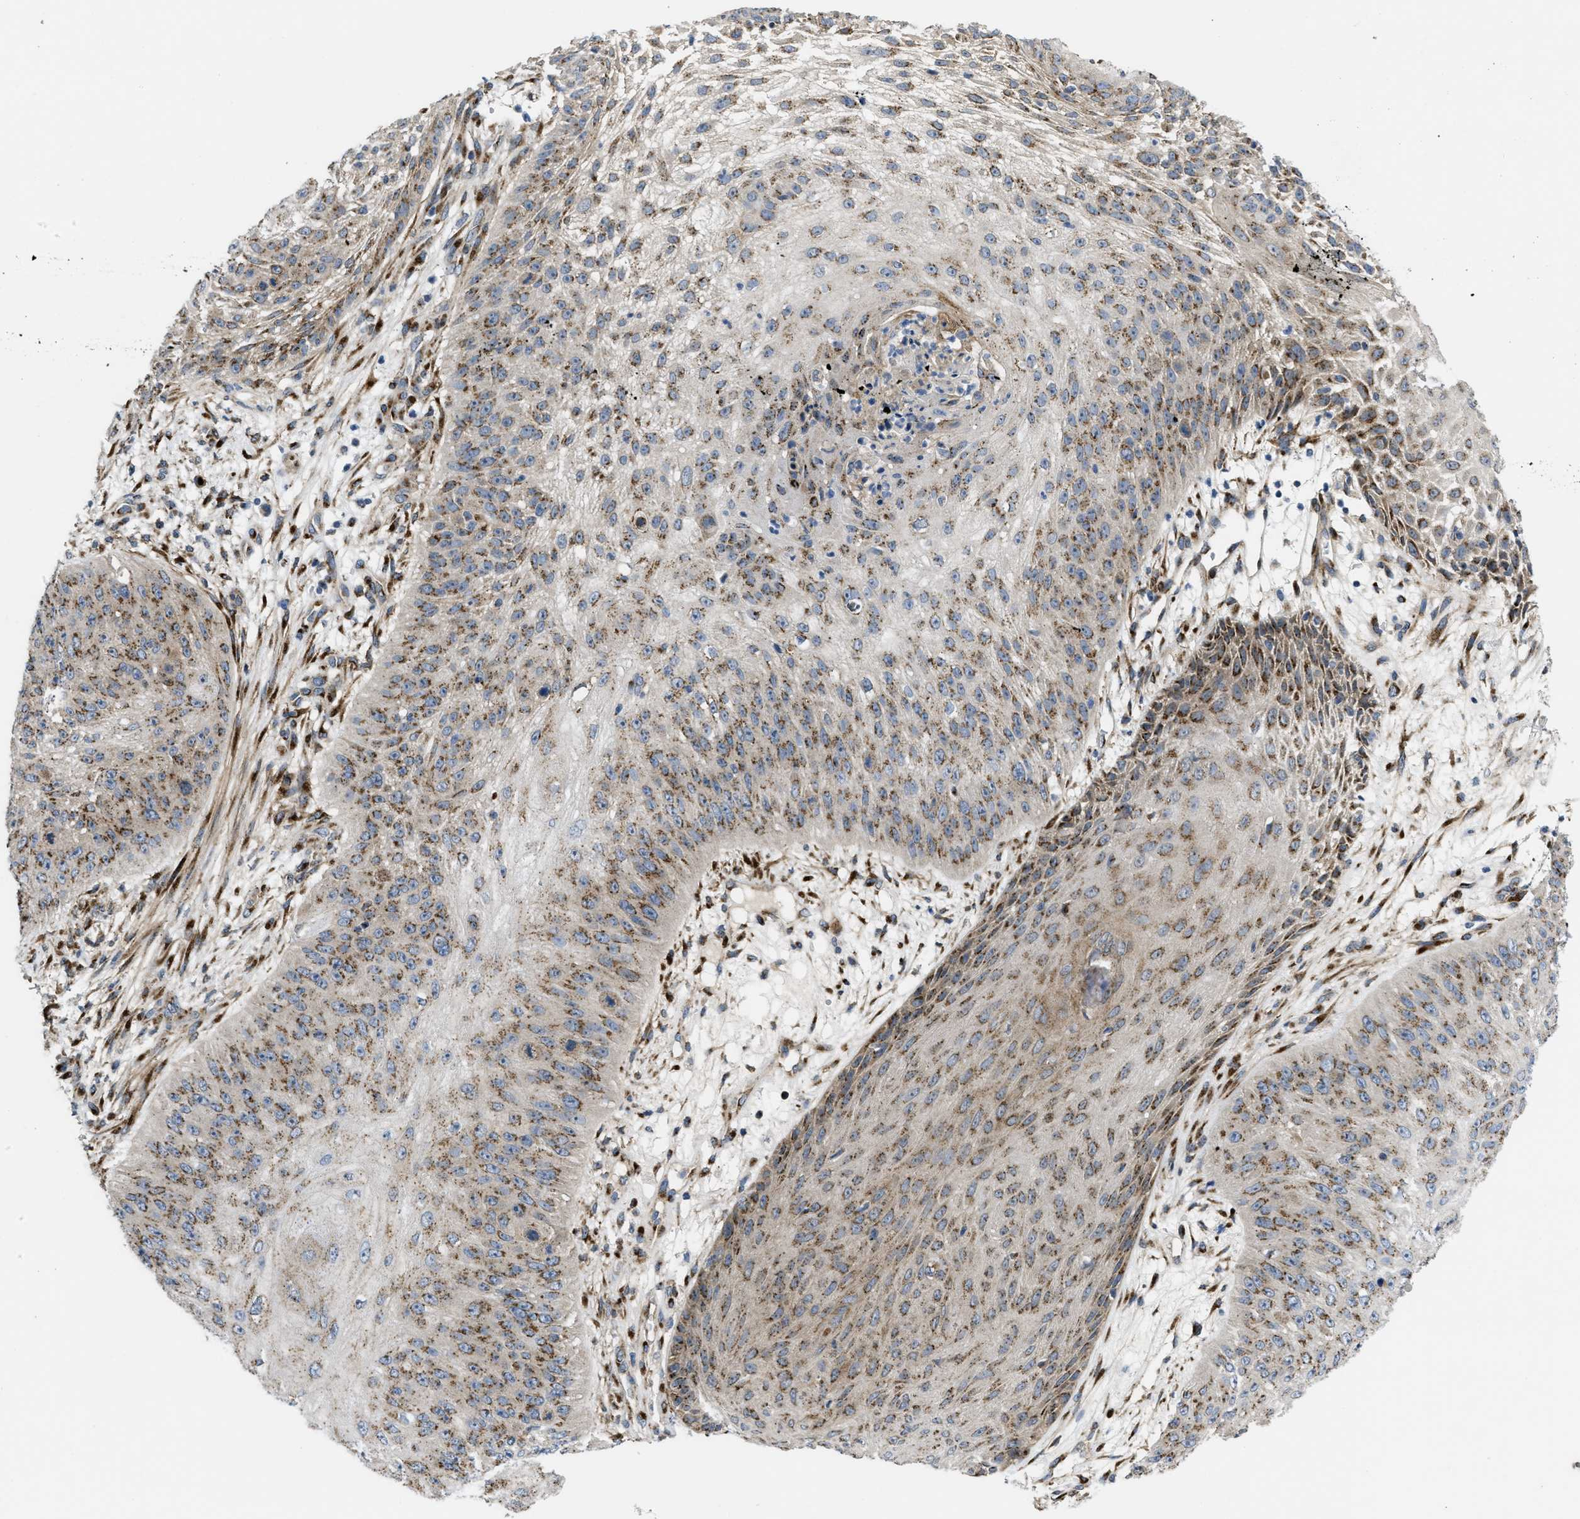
{"staining": {"intensity": "moderate", "quantity": ">75%", "location": "cytoplasmic/membranous"}, "tissue": "skin cancer", "cell_type": "Tumor cells", "image_type": "cancer", "snomed": [{"axis": "morphology", "description": "Squamous cell carcinoma, NOS"}, {"axis": "topography", "description": "Skin"}], "caption": "Immunohistochemistry (DAB (3,3'-diaminobenzidine)) staining of skin cancer demonstrates moderate cytoplasmic/membranous protein expression in approximately >75% of tumor cells.", "gene": "ZNF70", "patient": {"sex": "female", "age": 80}}